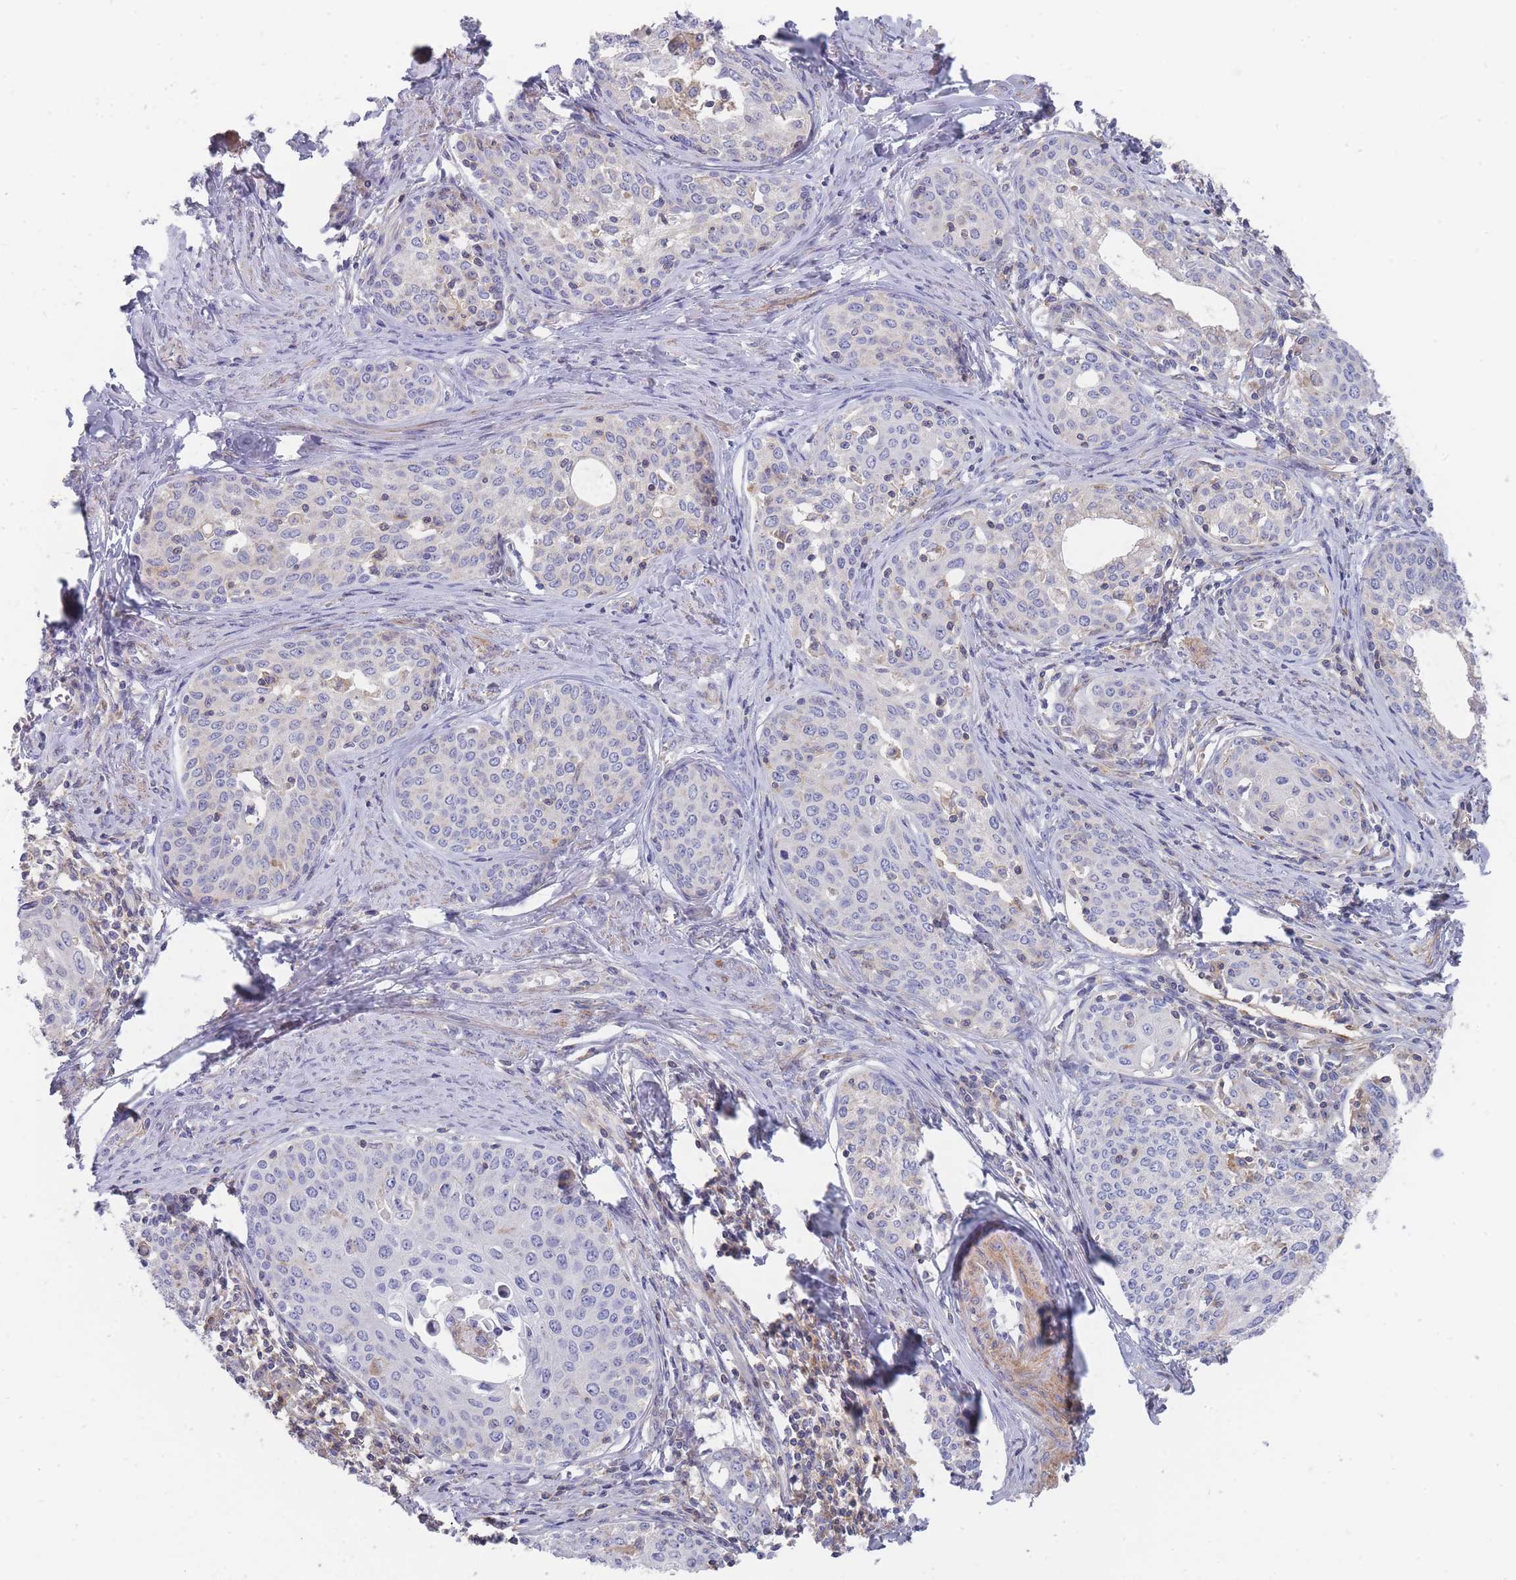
{"staining": {"intensity": "negative", "quantity": "none", "location": "none"}, "tissue": "cervical cancer", "cell_type": "Tumor cells", "image_type": "cancer", "snomed": [{"axis": "morphology", "description": "Squamous cell carcinoma, NOS"}, {"axis": "morphology", "description": "Adenocarcinoma, NOS"}, {"axis": "topography", "description": "Cervix"}], "caption": "Histopathology image shows no protein expression in tumor cells of cervical squamous cell carcinoma tissue.", "gene": "SCCPDH", "patient": {"sex": "female", "age": 52}}